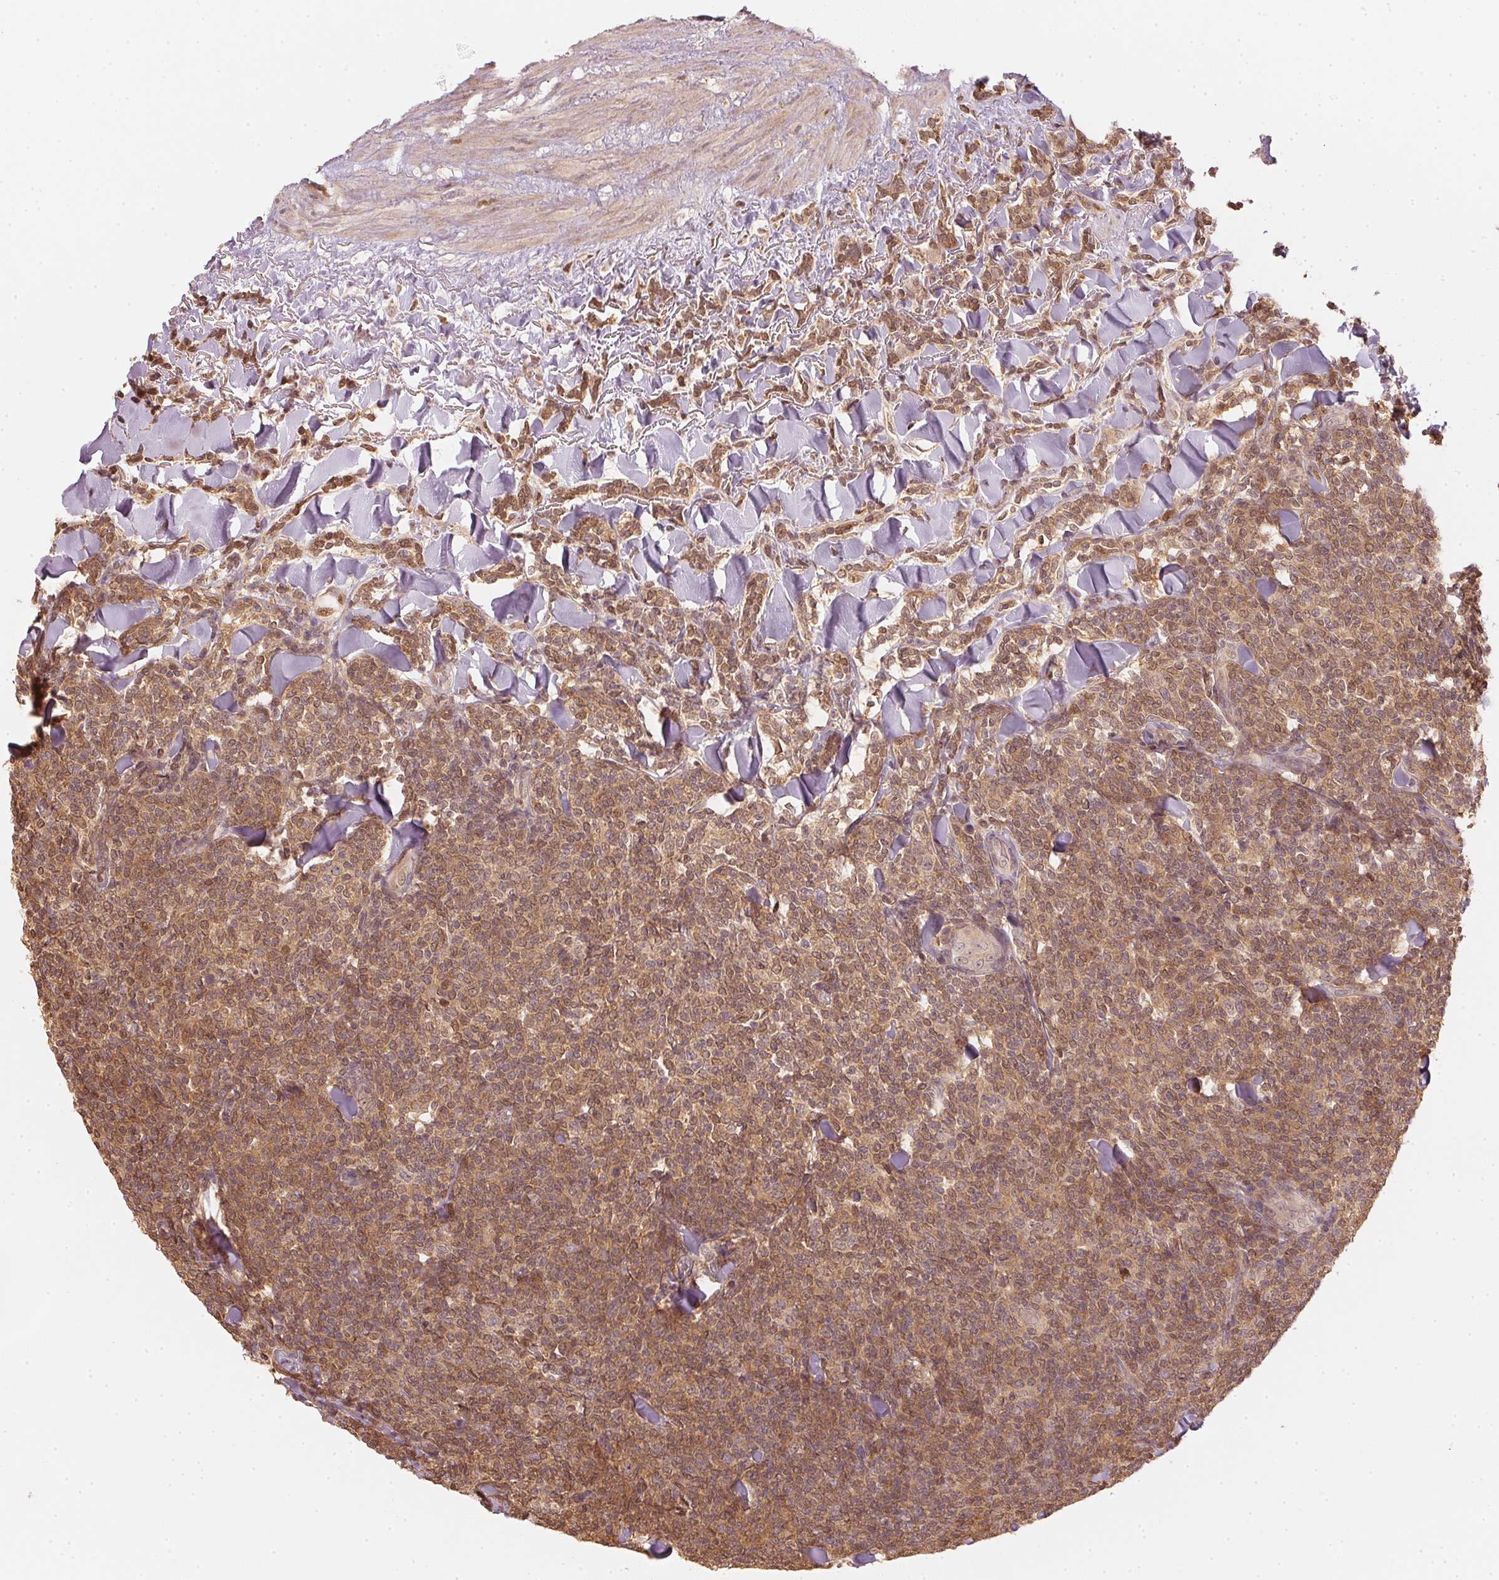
{"staining": {"intensity": "moderate", "quantity": ">75%", "location": "cytoplasmic/membranous,nuclear"}, "tissue": "lymphoma", "cell_type": "Tumor cells", "image_type": "cancer", "snomed": [{"axis": "morphology", "description": "Malignant lymphoma, non-Hodgkin's type, Low grade"}, {"axis": "topography", "description": "Lymph node"}], "caption": "Immunohistochemical staining of malignant lymphoma, non-Hodgkin's type (low-grade) demonstrates medium levels of moderate cytoplasmic/membranous and nuclear staining in about >75% of tumor cells.", "gene": "UBE2L3", "patient": {"sex": "female", "age": 56}}